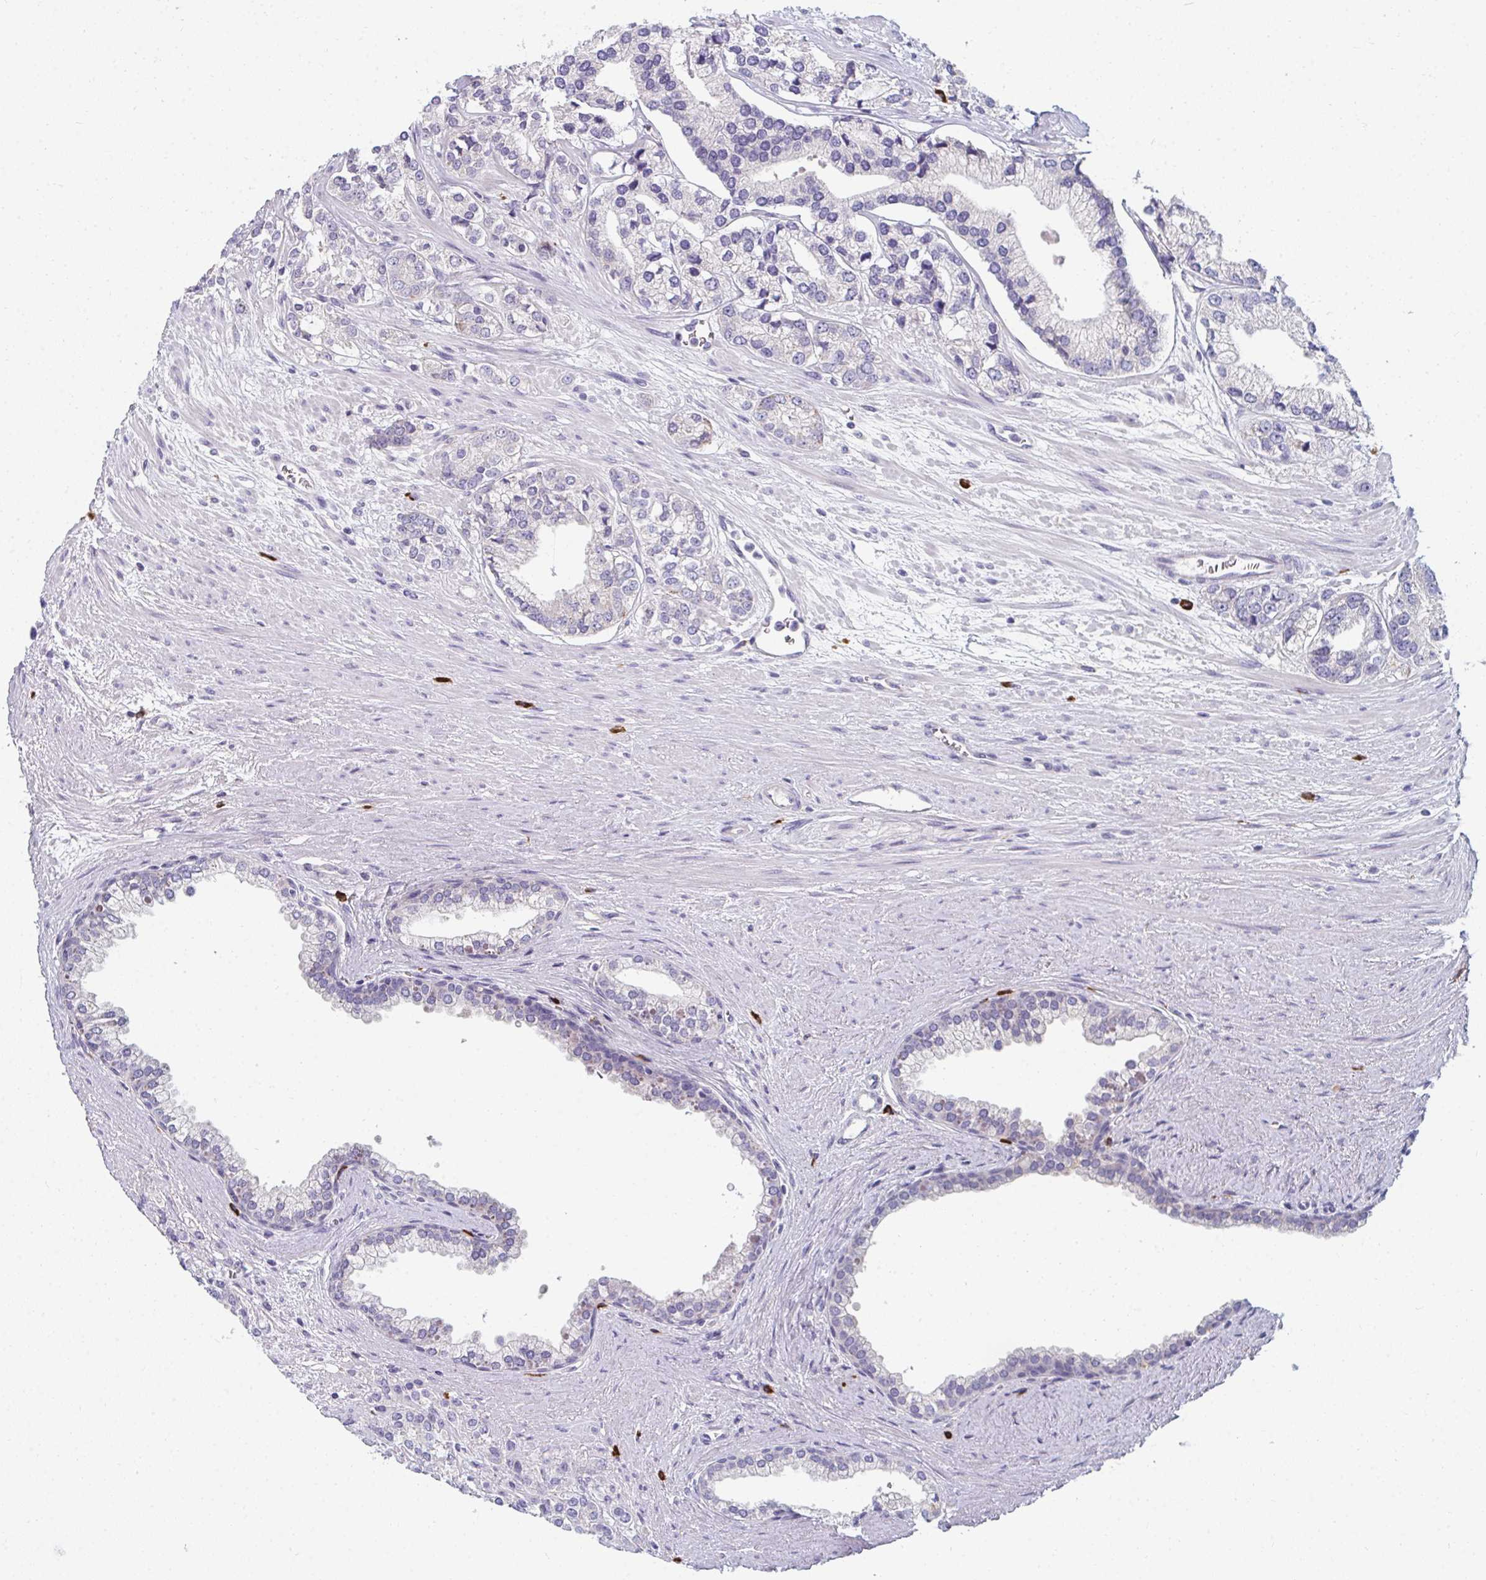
{"staining": {"intensity": "negative", "quantity": "none", "location": "none"}, "tissue": "prostate cancer", "cell_type": "Tumor cells", "image_type": "cancer", "snomed": [{"axis": "morphology", "description": "Adenocarcinoma, High grade"}, {"axis": "topography", "description": "Prostate"}], "caption": "High power microscopy photomicrograph of an immunohistochemistry photomicrograph of prostate cancer (high-grade adenocarcinoma), revealing no significant expression in tumor cells.", "gene": "EIF1AD", "patient": {"sex": "male", "age": 58}}